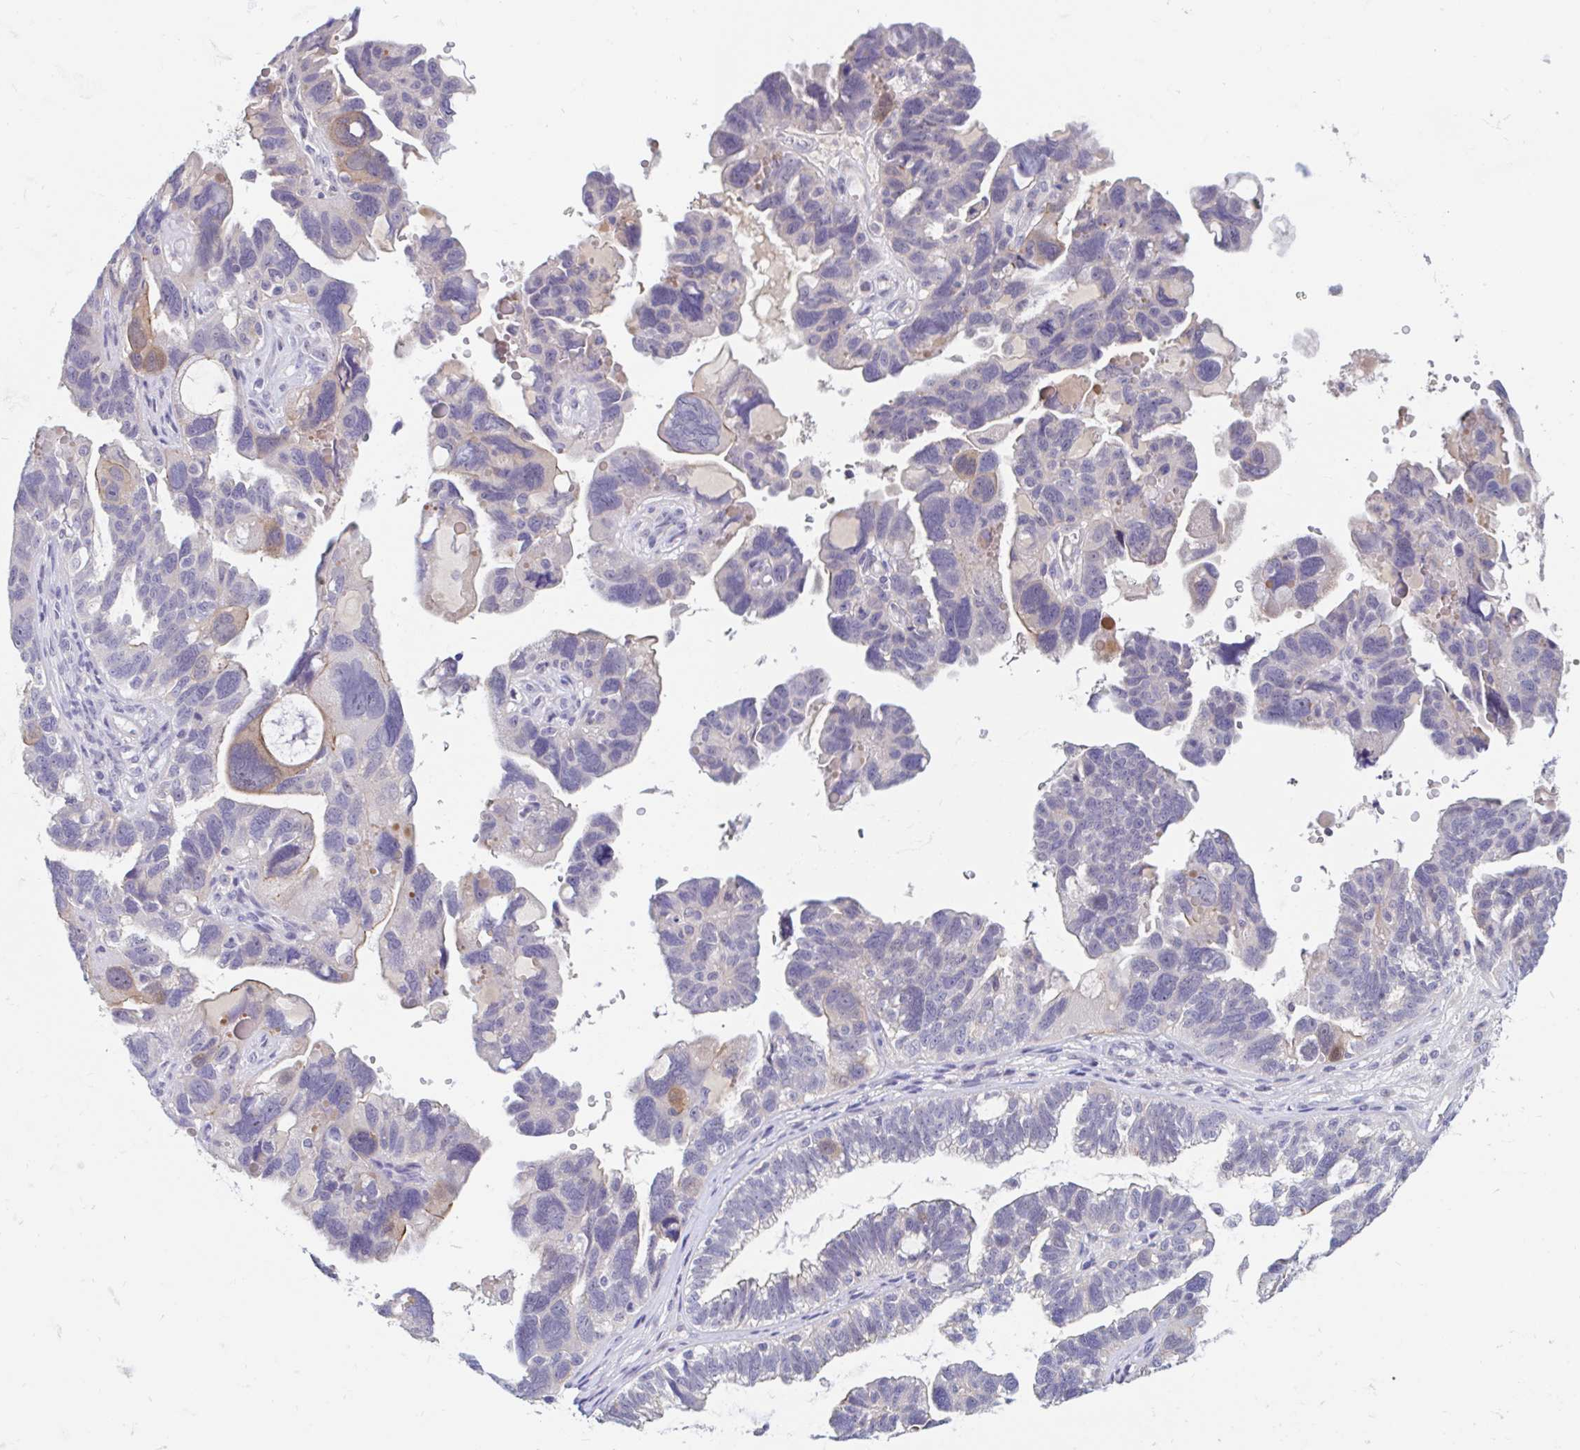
{"staining": {"intensity": "moderate", "quantity": "<25%", "location": "cytoplasmic/membranous"}, "tissue": "ovarian cancer", "cell_type": "Tumor cells", "image_type": "cancer", "snomed": [{"axis": "morphology", "description": "Cystadenocarcinoma, serous, NOS"}, {"axis": "topography", "description": "Ovary"}], "caption": "DAB immunohistochemical staining of ovarian cancer (serous cystadenocarcinoma) reveals moderate cytoplasmic/membranous protein expression in approximately <25% of tumor cells.", "gene": "UNKL", "patient": {"sex": "female", "age": 60}}